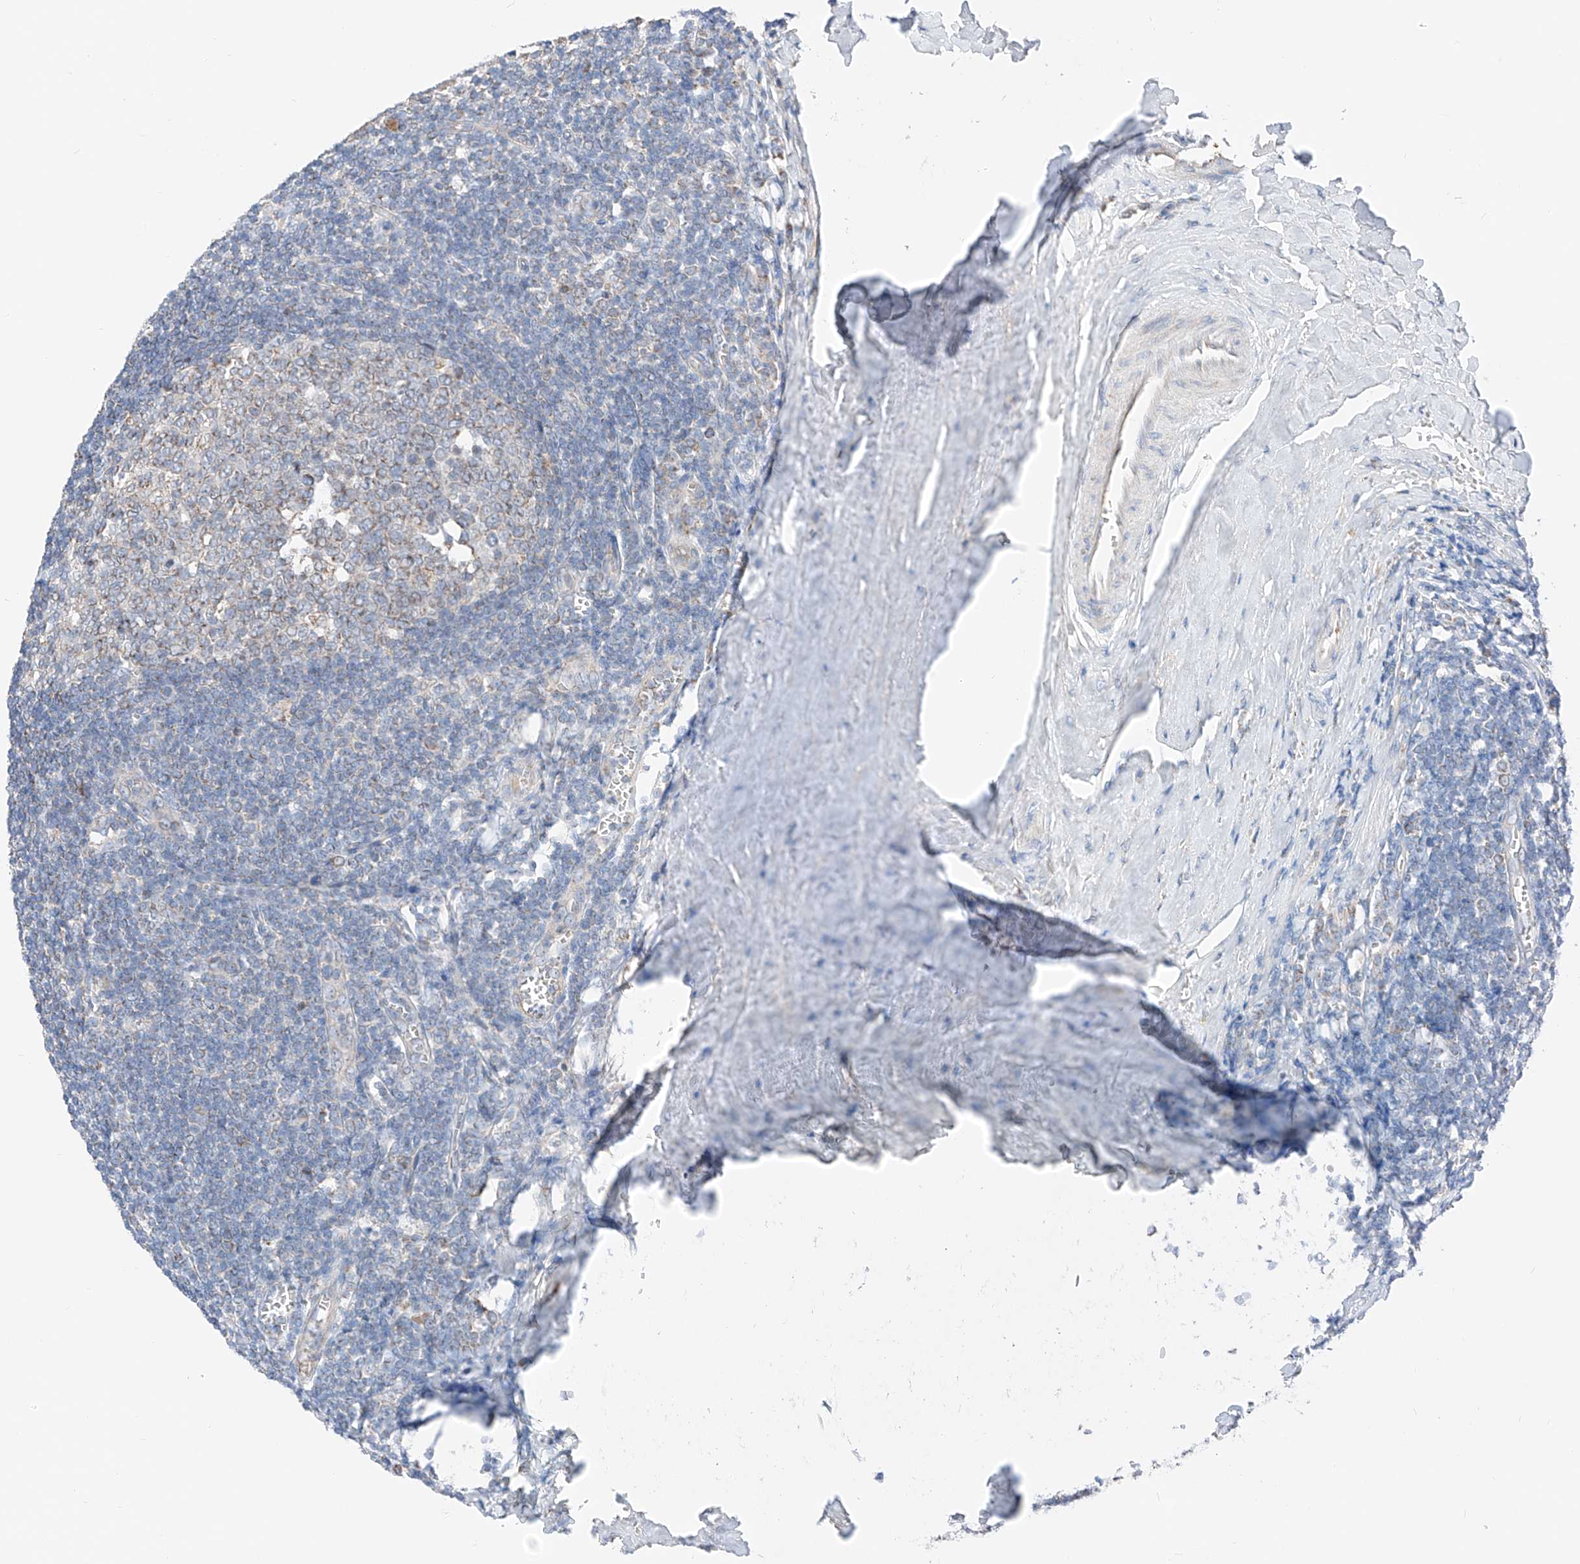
{"staining": {"intensity": "moderate", "quantity": "<25%", "location": "cytoplasmic/membranous"}, "tissue": "tonsil", "cell_type": "Germinal center cells", "image_type": "normal", "snomed": [{"axis": "morphology", "description": "Normal tissue, NOS"}, {"axis": "topography", "description": "Tonsil"}], "caption": "Tonsil stained for a protein reveals moderate cytoplasmic/membranous positivity in germinal center cells. The staining is performed using DAB brown chromogen to label protein expression. The nuclei are counter-stained blue using hematoxylin.", "gene": "MRAP", "patient": {"sex": "male", "age": 27}}